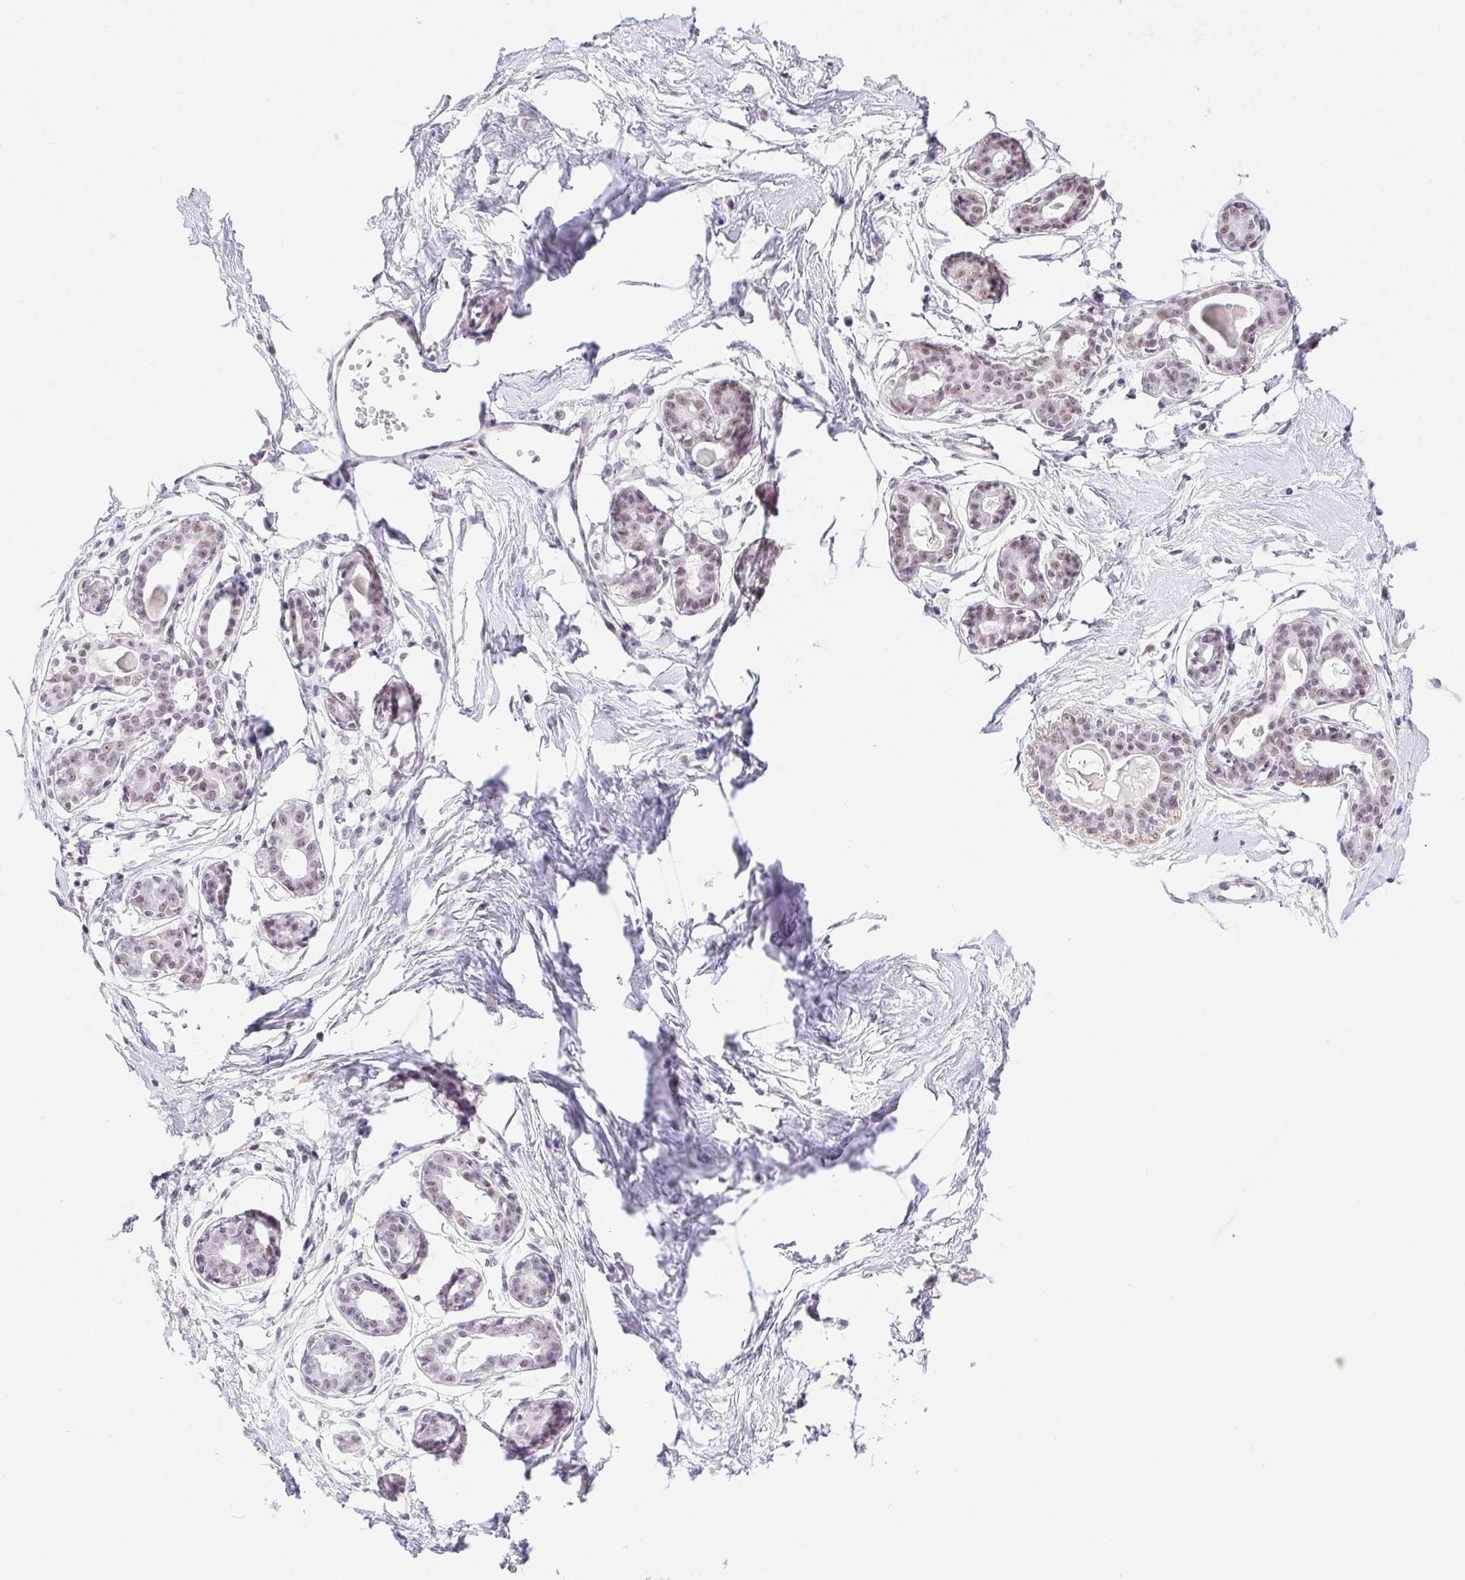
{"staining": {"intensity": "negative", "quantity": "none", "location": "none"}, "tissue": "breast", "cell_type": "Adipocytes", "image_type": "normal", "snomed": [{"axis": "morphology", "description": "Normal tissue, NOS"}, {"axis": "topography", "description": "Breast"}], "caption": "Immunohistochemistry image of normal breast: breast stained with DAB (3,3'-diaminobenzidine) reveals no significant protein expression in adipocytes.", "gene": "DDX17", "patient": {"sex": "female", "age": 45}}